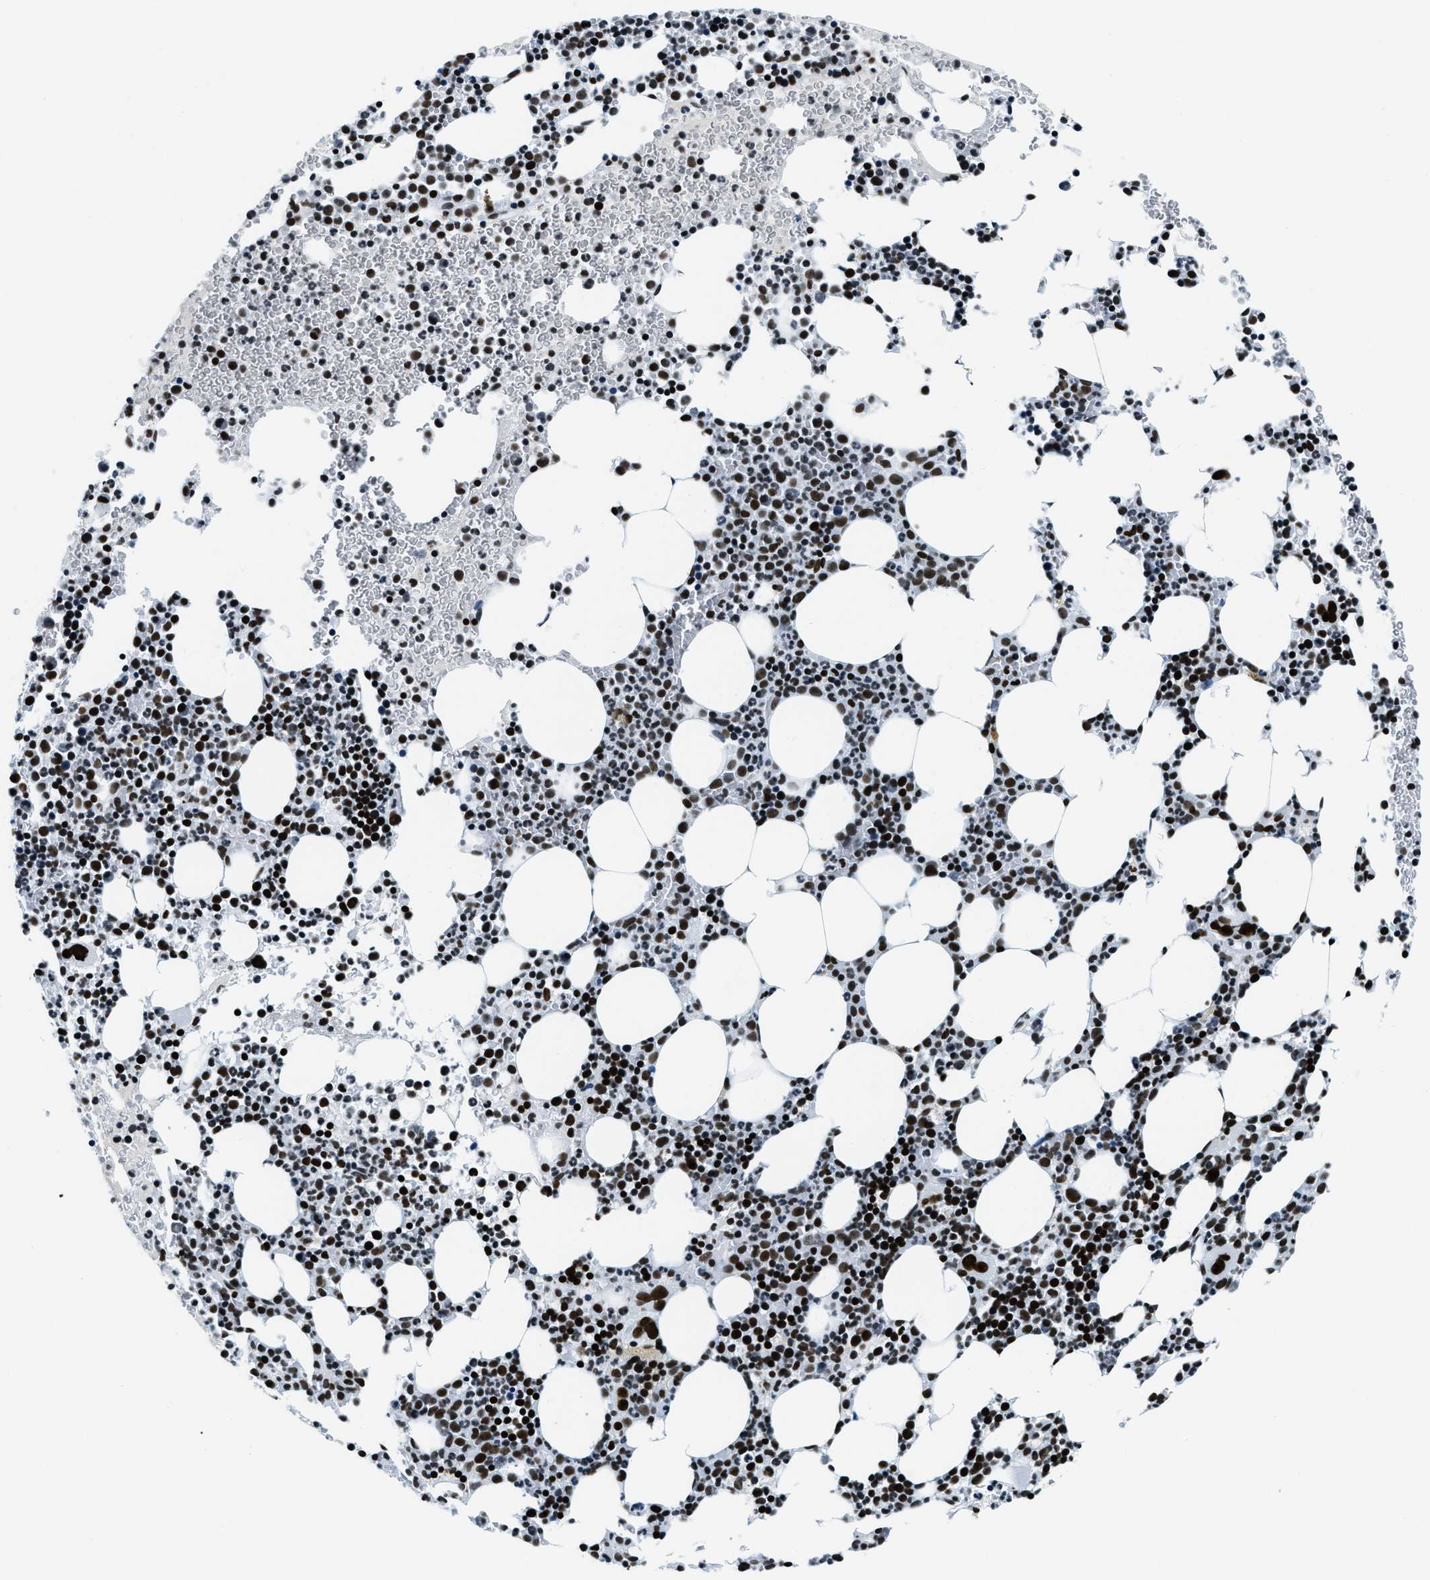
{"staining": {"intensity": "strong", "quantity": ">75%", "location": "nuclear"}, "tissue": "bone marrow", "cell_type": "Hematopoietic cells", "image_type": "normal", "snomed": [{"axis": "morphology", "description": "Normal tissue, NOS"}, {"axis": "morphology", "description": "Inflammation, NOS"}, {"axis": "topography", "description": "Bone marrow"}], "caption": "Strong nuclear positivity is appreciated in about >75% of hematopoietic cells in unremarkable bone marrow. (DAB (3,3'-diaminobenzidine) IHC with brightfield microscopy, high magnification).", "gene": "TOP1", "patient": {"sex": "female", "age": 67}}